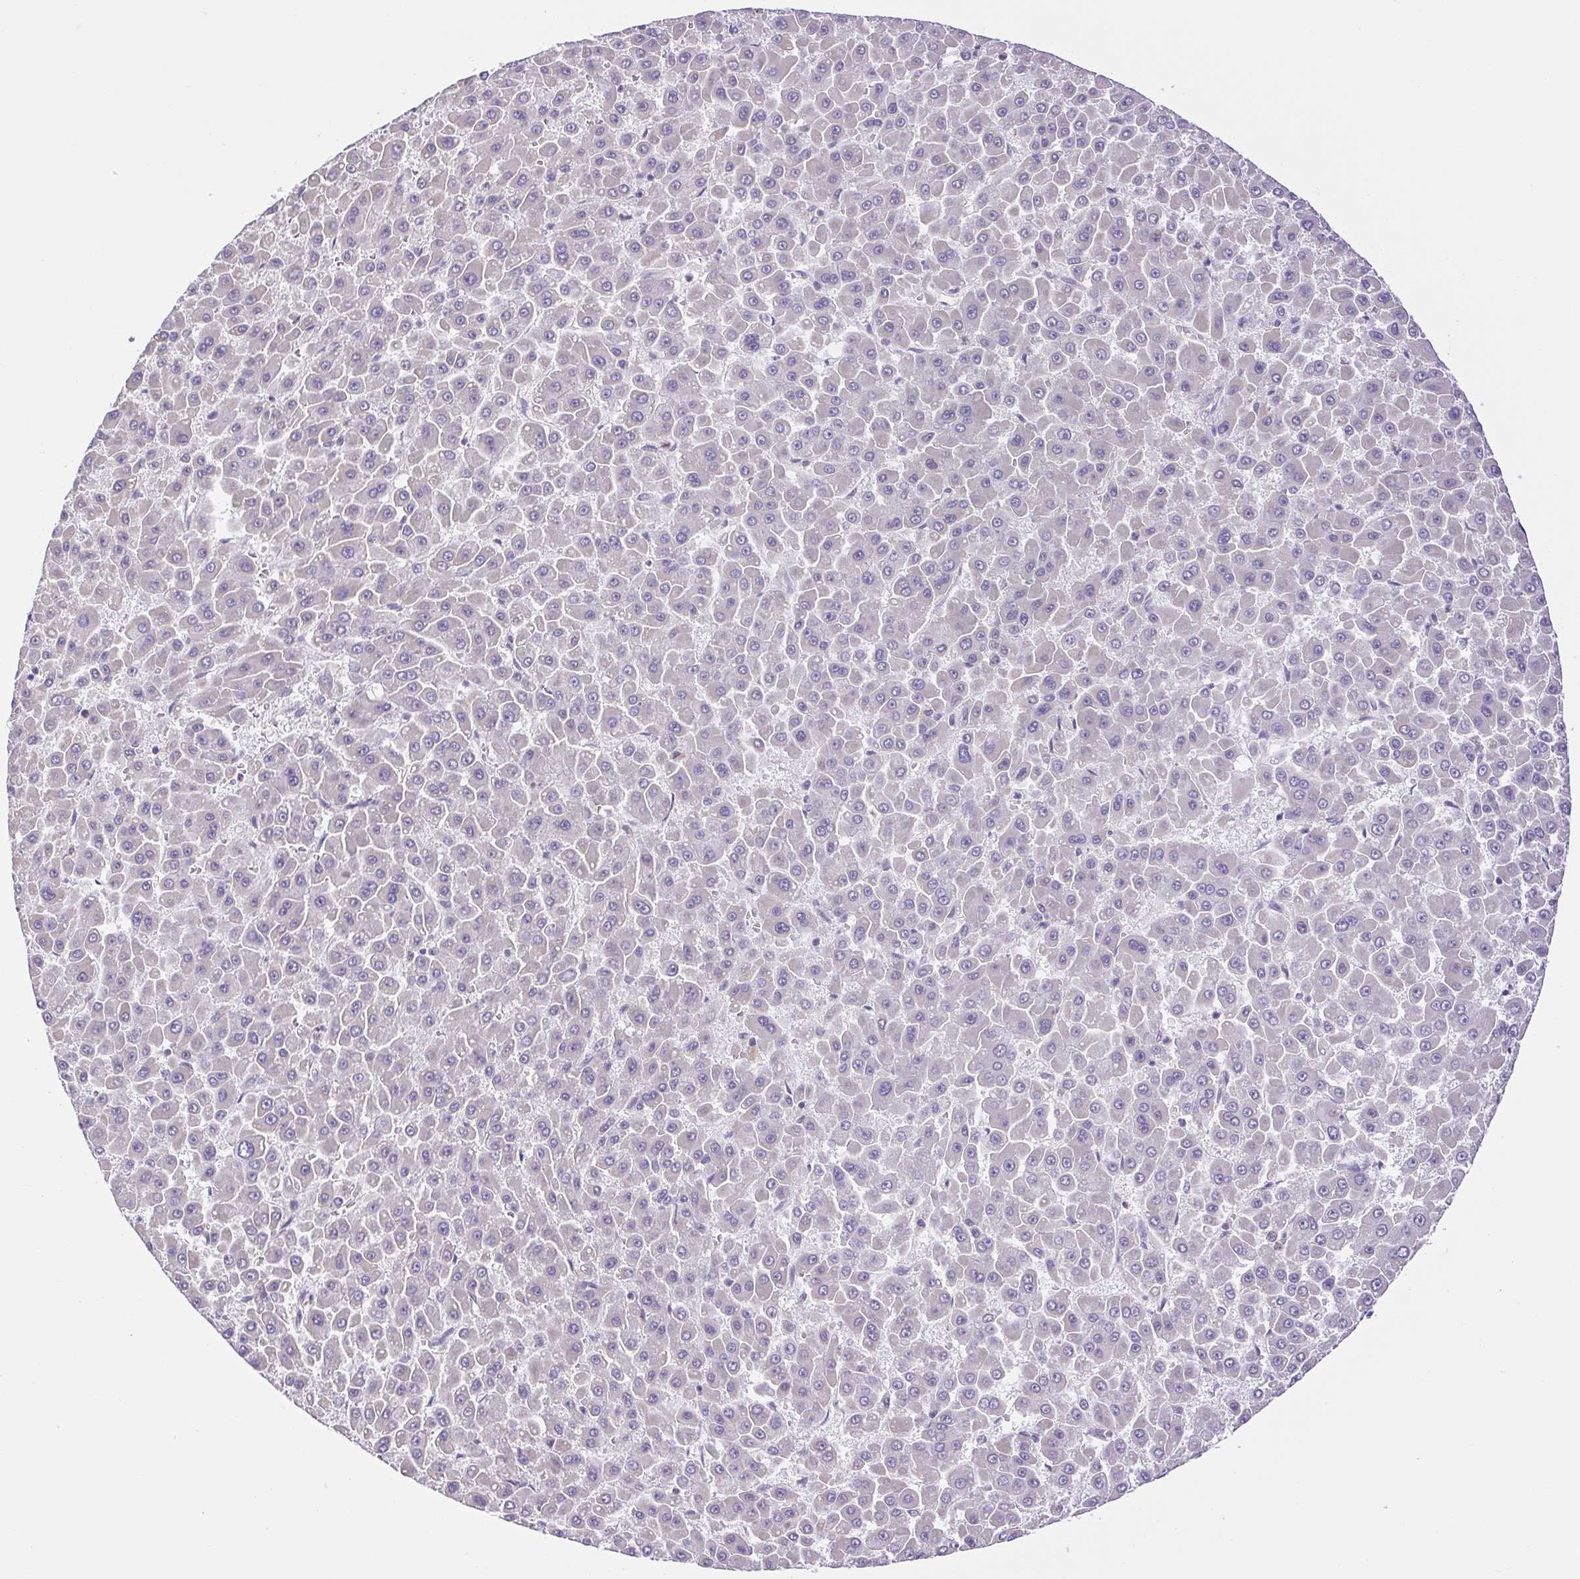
{"staining": {"intensity": "negative", "quantity": "none", "location": "none"}, "tissue": "liver cancer", "cell_type": "Tumor cells", "image_type": "cancer", "snomed": [{"axis": "morphology", "description": "Carcinoma, Hepatocellular, NOS"}, {"axis": "topography", "description": "Liver"}], "caption": "Micrograph shows no significant protein expression in tumor cells of liver cancer (hepatocellular carcinoma). (DAB immunohistochemistry with hematoxylin counter stain).", "gene": "FAM177B", "patient": {"sex": "male", "age": 78}}